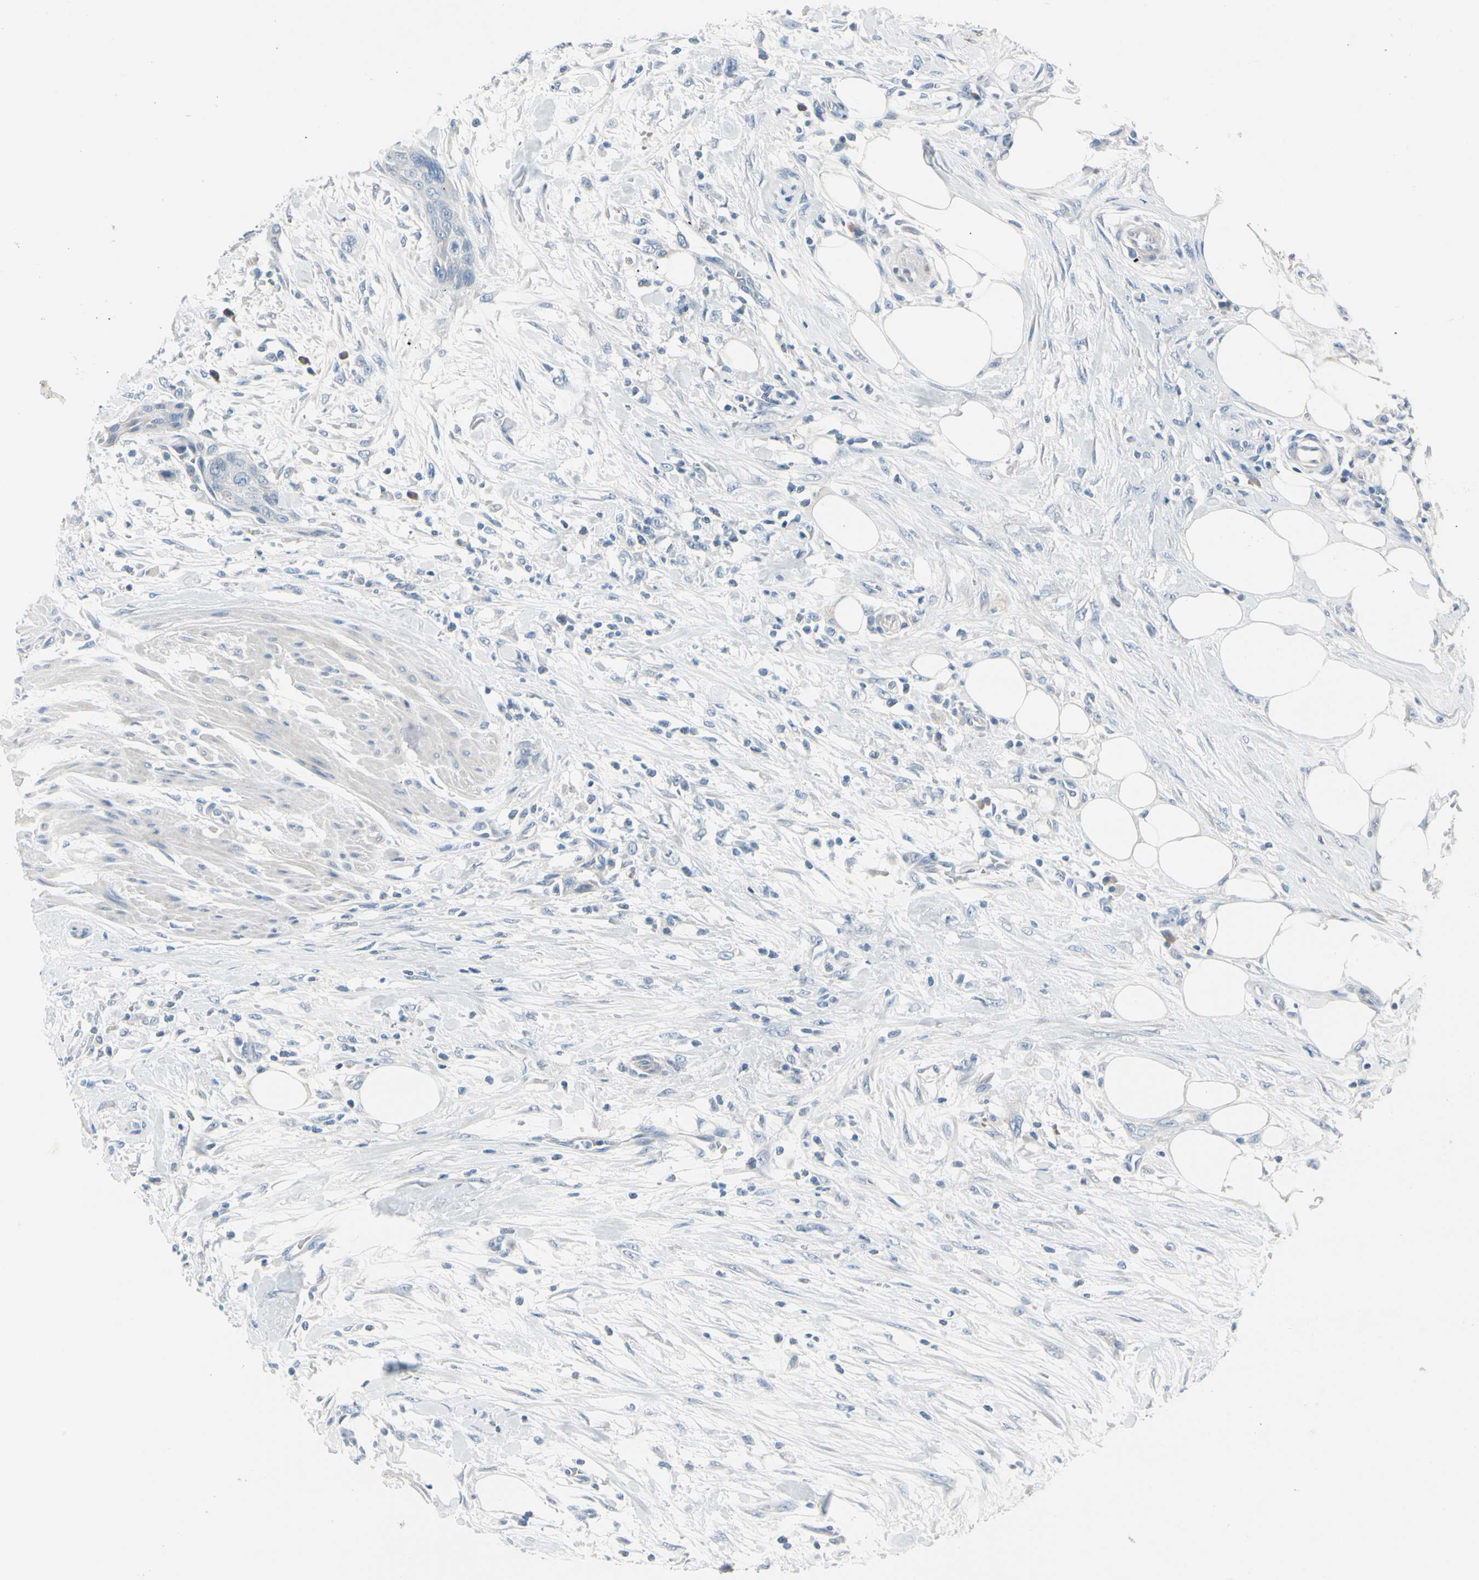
{"staining": {"intensity": "negative", "quantity": "none", "location": "none"}, "tissue": "urothelial cancer", "cell_type": "Tumor cells", "image_type": "cancer", "snomed": [{"axis": "morphology", "description": "Urothelial carcinoma, High grade"}, {"axis": "topography", "description": "Urinary bladder"}], "caption": "Urothelial cancer was stained to show a protein in brown. There is no significant expression in tumor cells.", "gene": "PGR", "patient": {"sex": "male", "age": 35}}